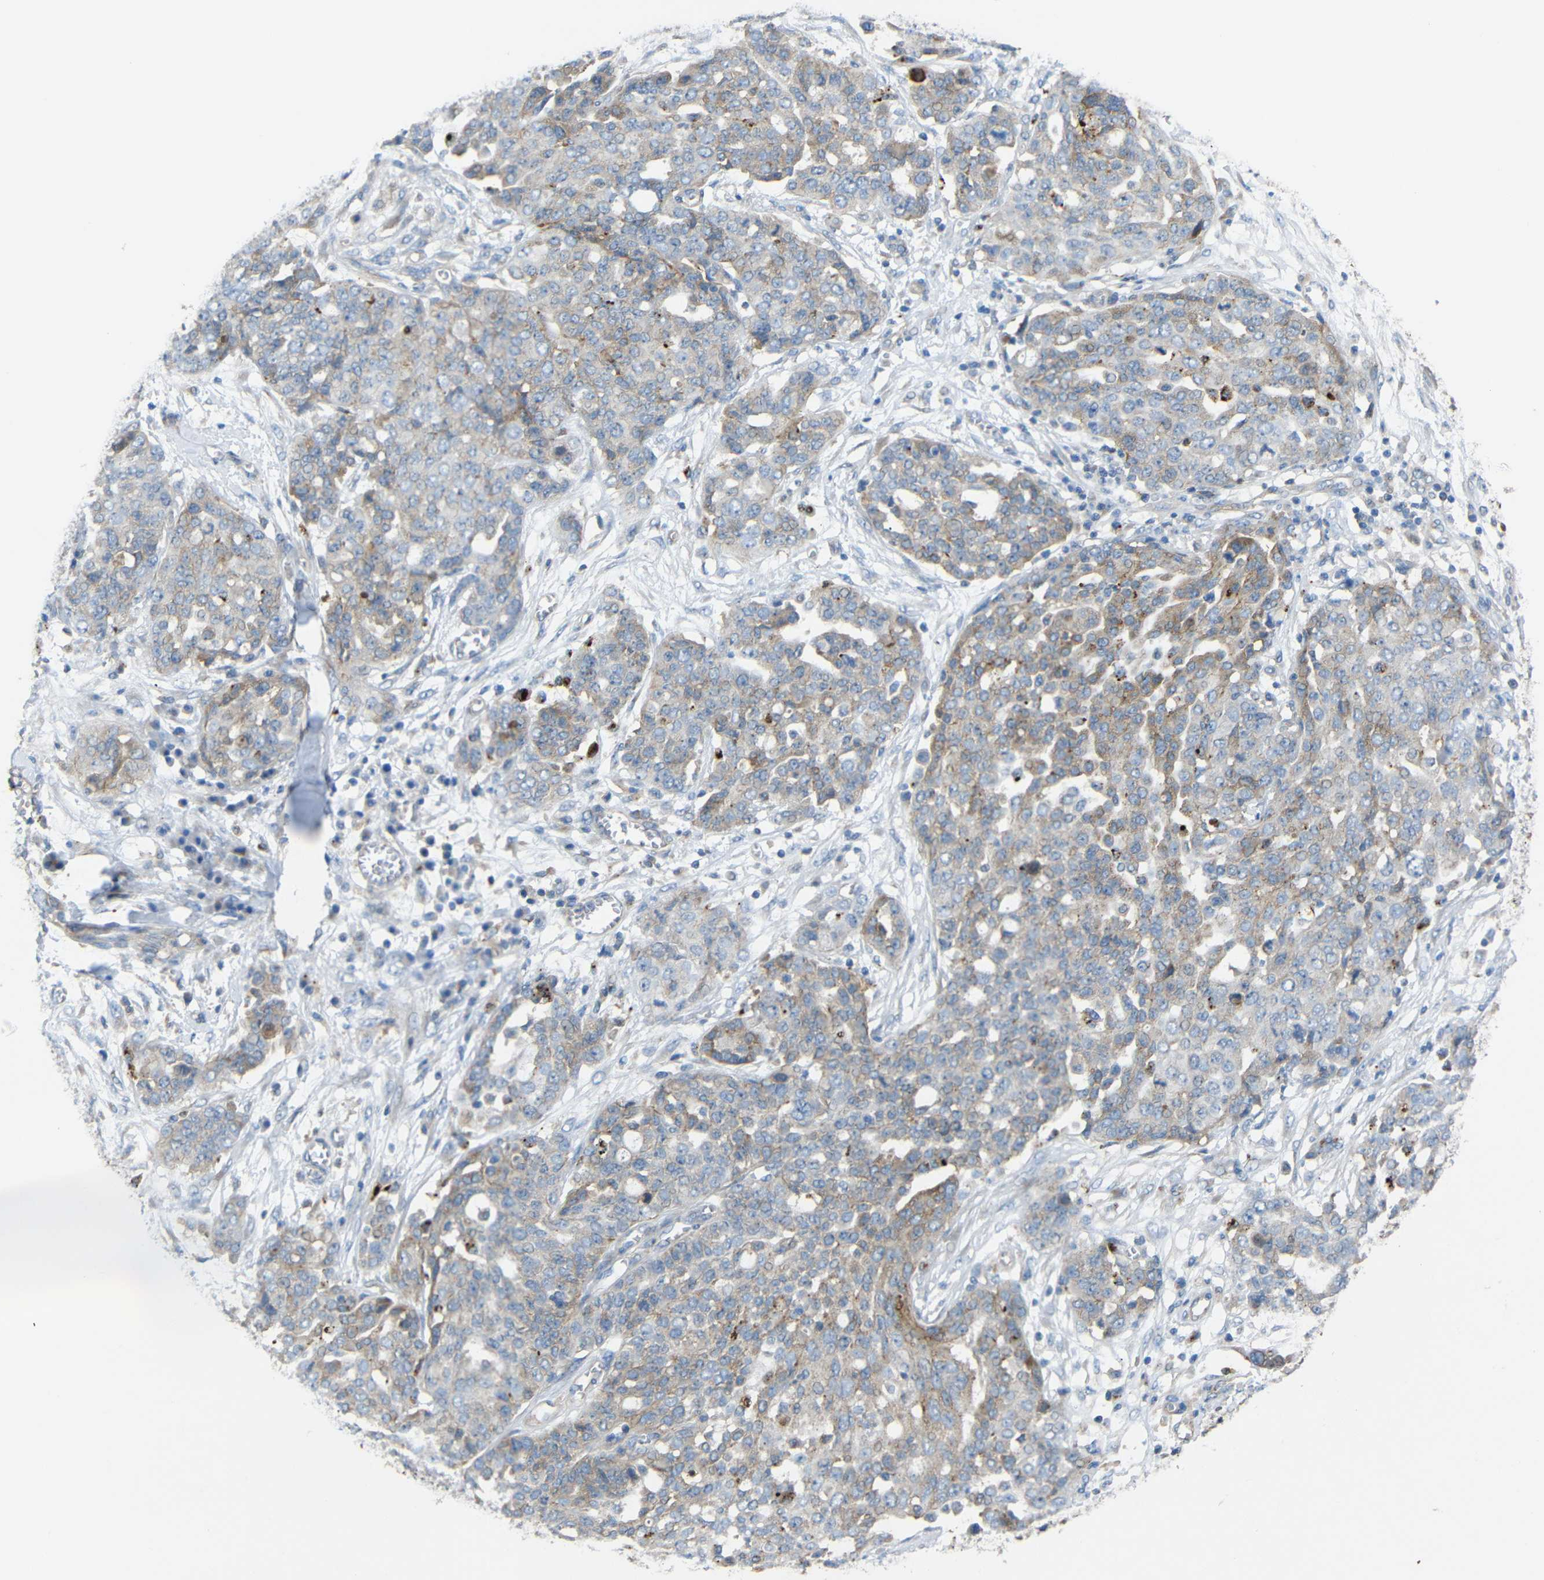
{"staining": {"intensity": "weak", "quantity": ">75%", "location": "cytoplasmic/membranous"}, "tissue": "ovarian cancer", "cell_type": "Tumor cells", "image_type": "cancer", "snomed": [{"axis": "morphology", "description": "Cystadenocarcinoma, serous, NOS"}, {"axis": "topography", "description": "Soft tissue"}, {"axis": "topography", "description": "Ovary"}], "caption": "Weak cytoplasmic/membranous staining for a protein is seen in approximately >75% of tumor cells of ovarian cancer (serous cystadenocarcinoma) using immunohistochemistry (IHC).", "gene": "SYPL1", "patient": {"sex": "female", "age": 57}}